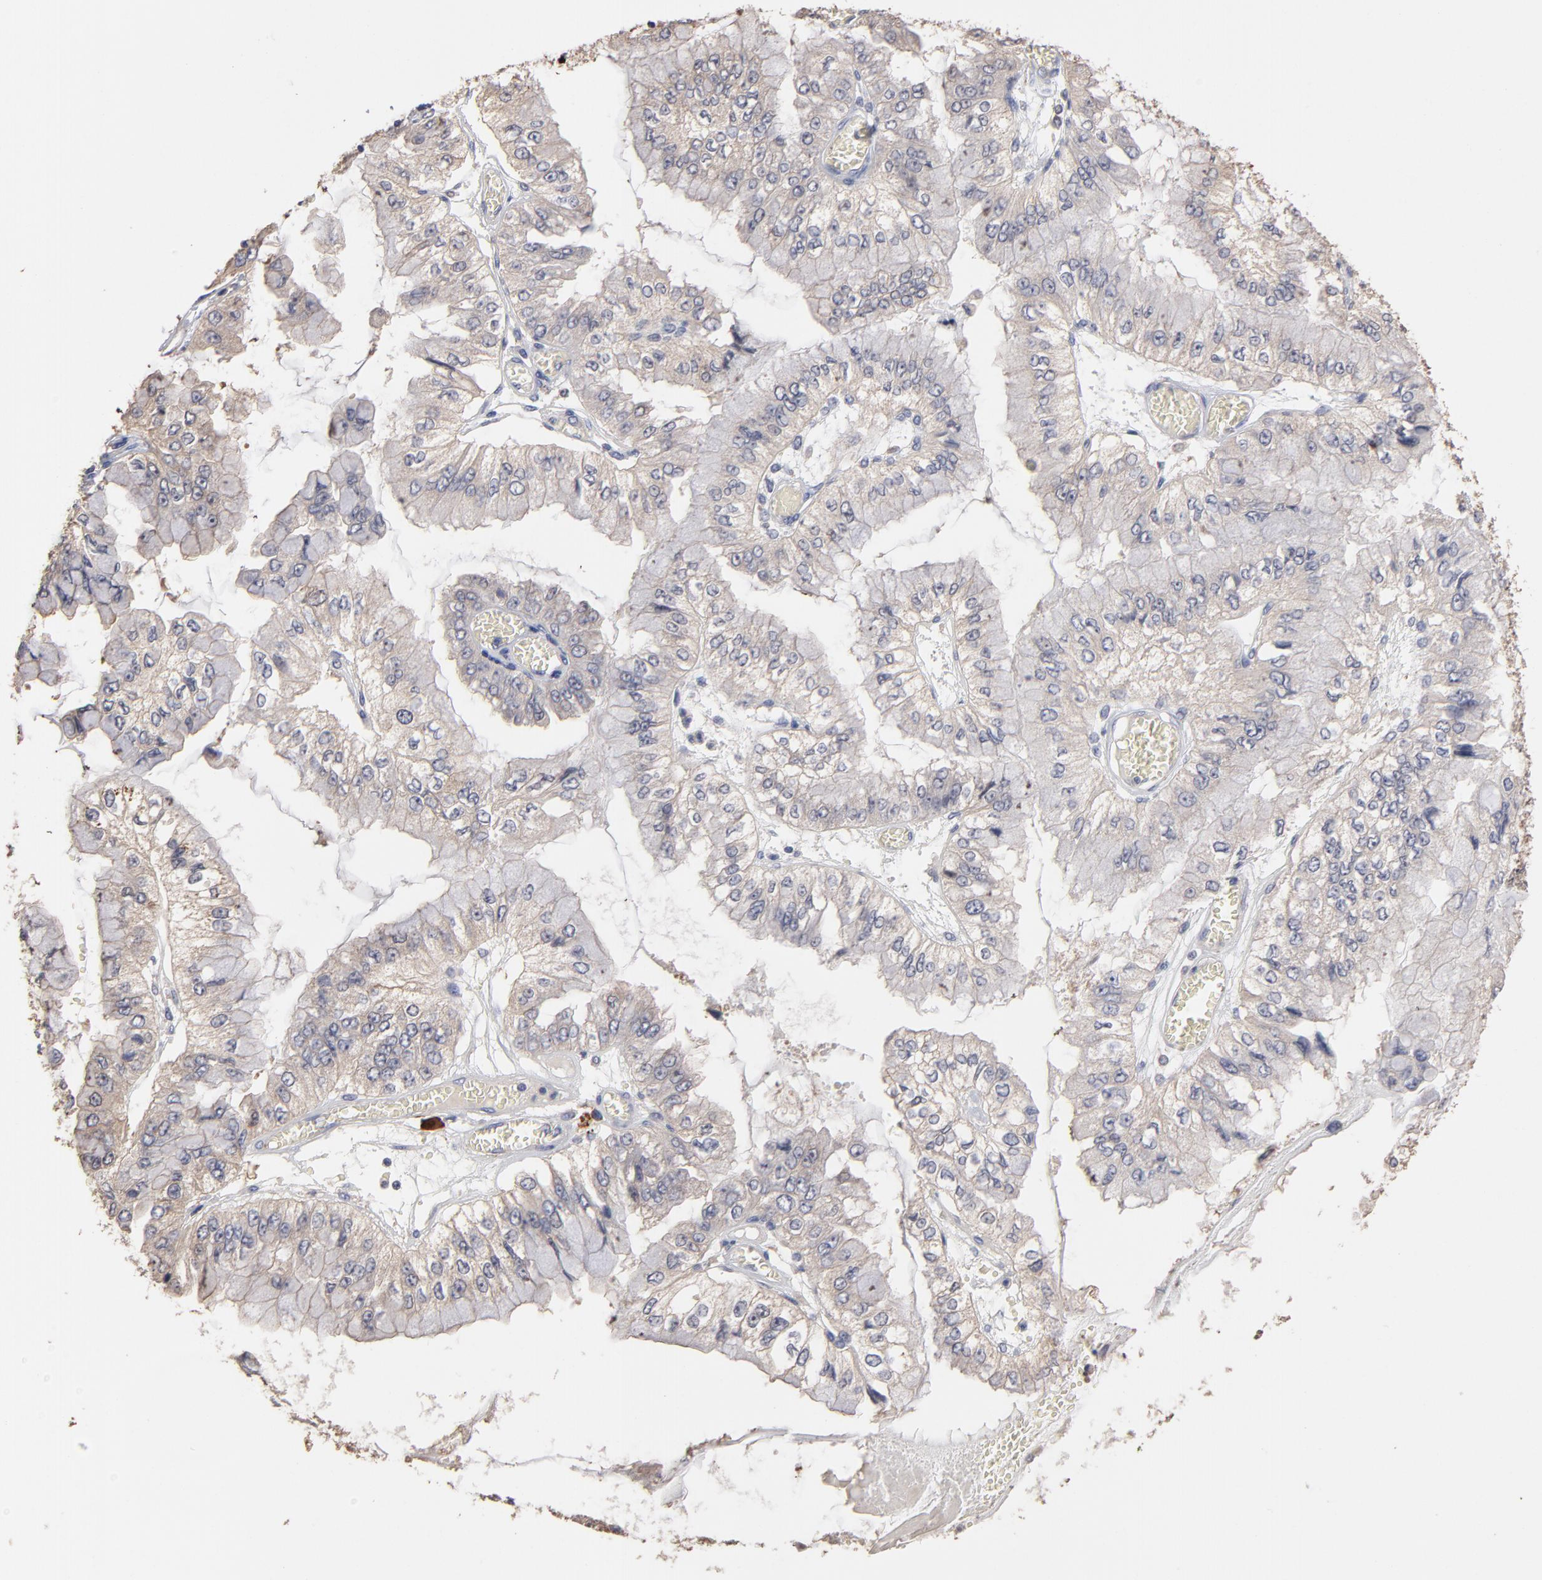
{"staining": {"intensity": "moderate", "quantity": ">75%", "location": "cytoplasmic/membranous"}, "tissue": "liver cancer", "cell_type": "Tumor cells", "image_type": "cancer", "snomed": [{"axis": "morphology", "description": "Cholangiocarcinoma"}, {"axis": "topography", "description": "Liver"}], "caption": "Liver cancer (cholangiocarcinoma) was stained to show a protein in brown. There is medium levels of moderate cytoplasmic/membranous expression in approximately >75% of tumor cells. (IHC, brightfield microscopy, high magnification).", "gene": "TANGO2", "patient": {"sex": "female", "age": 79}}